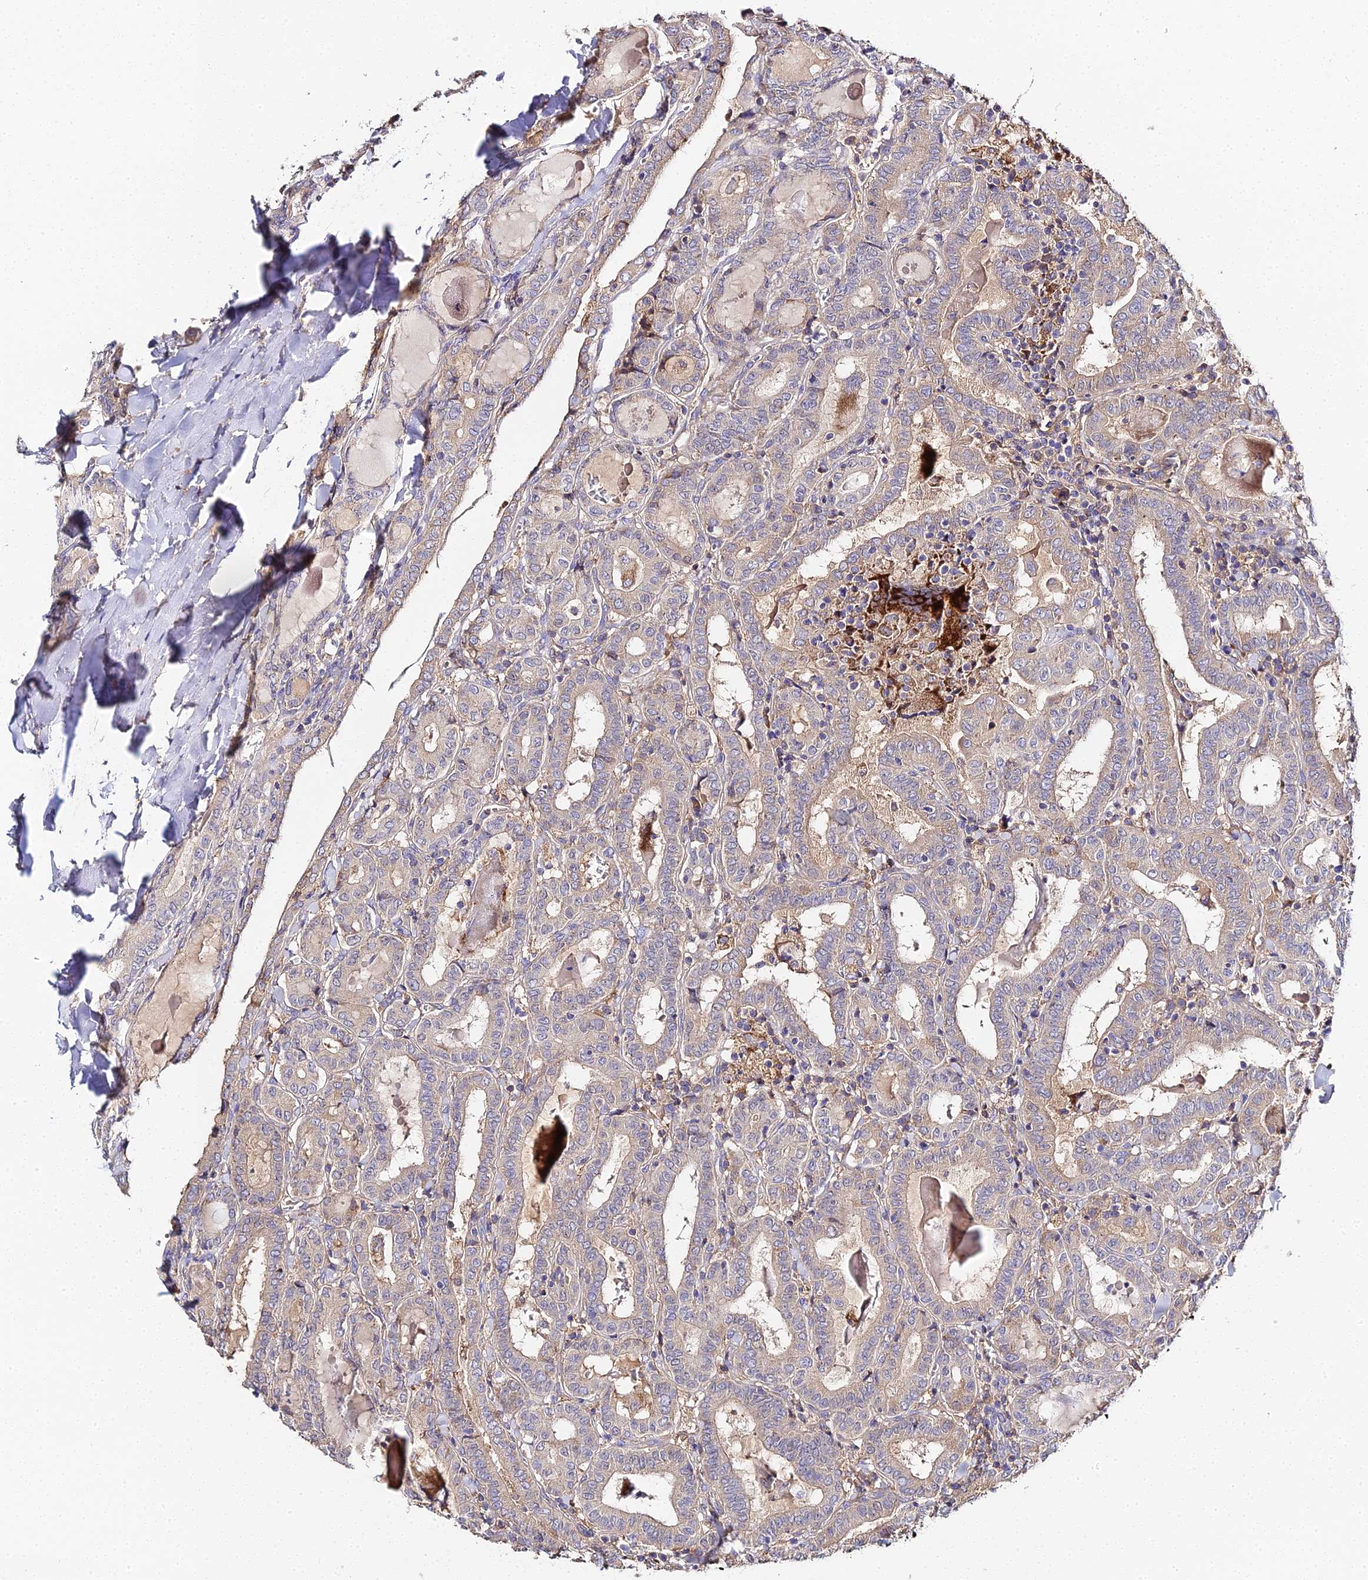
{"staining": {"intensity": "weak", "quantity": "25%-75%", "location": "cytoplasmic/membranous"}, "tissue": "thyroid cancer", "cell_type": "Tumor cells", "image_type": "cancer", "snomed": [{"axis": "morphology", "description": "Papillary adenocarcinoma, NOS"}, {"axis": "topography", "description": "Thyroid gland"}], "caption": "Brown immunohistochemical staining in human papillary adenocarcinoma (thyroid) shows weak cytoplasmic/membranous positivity in approximately 25%-75% of tumor cells.", "gene": "SCX", "patient": {"sex": "female", "age": 72}}